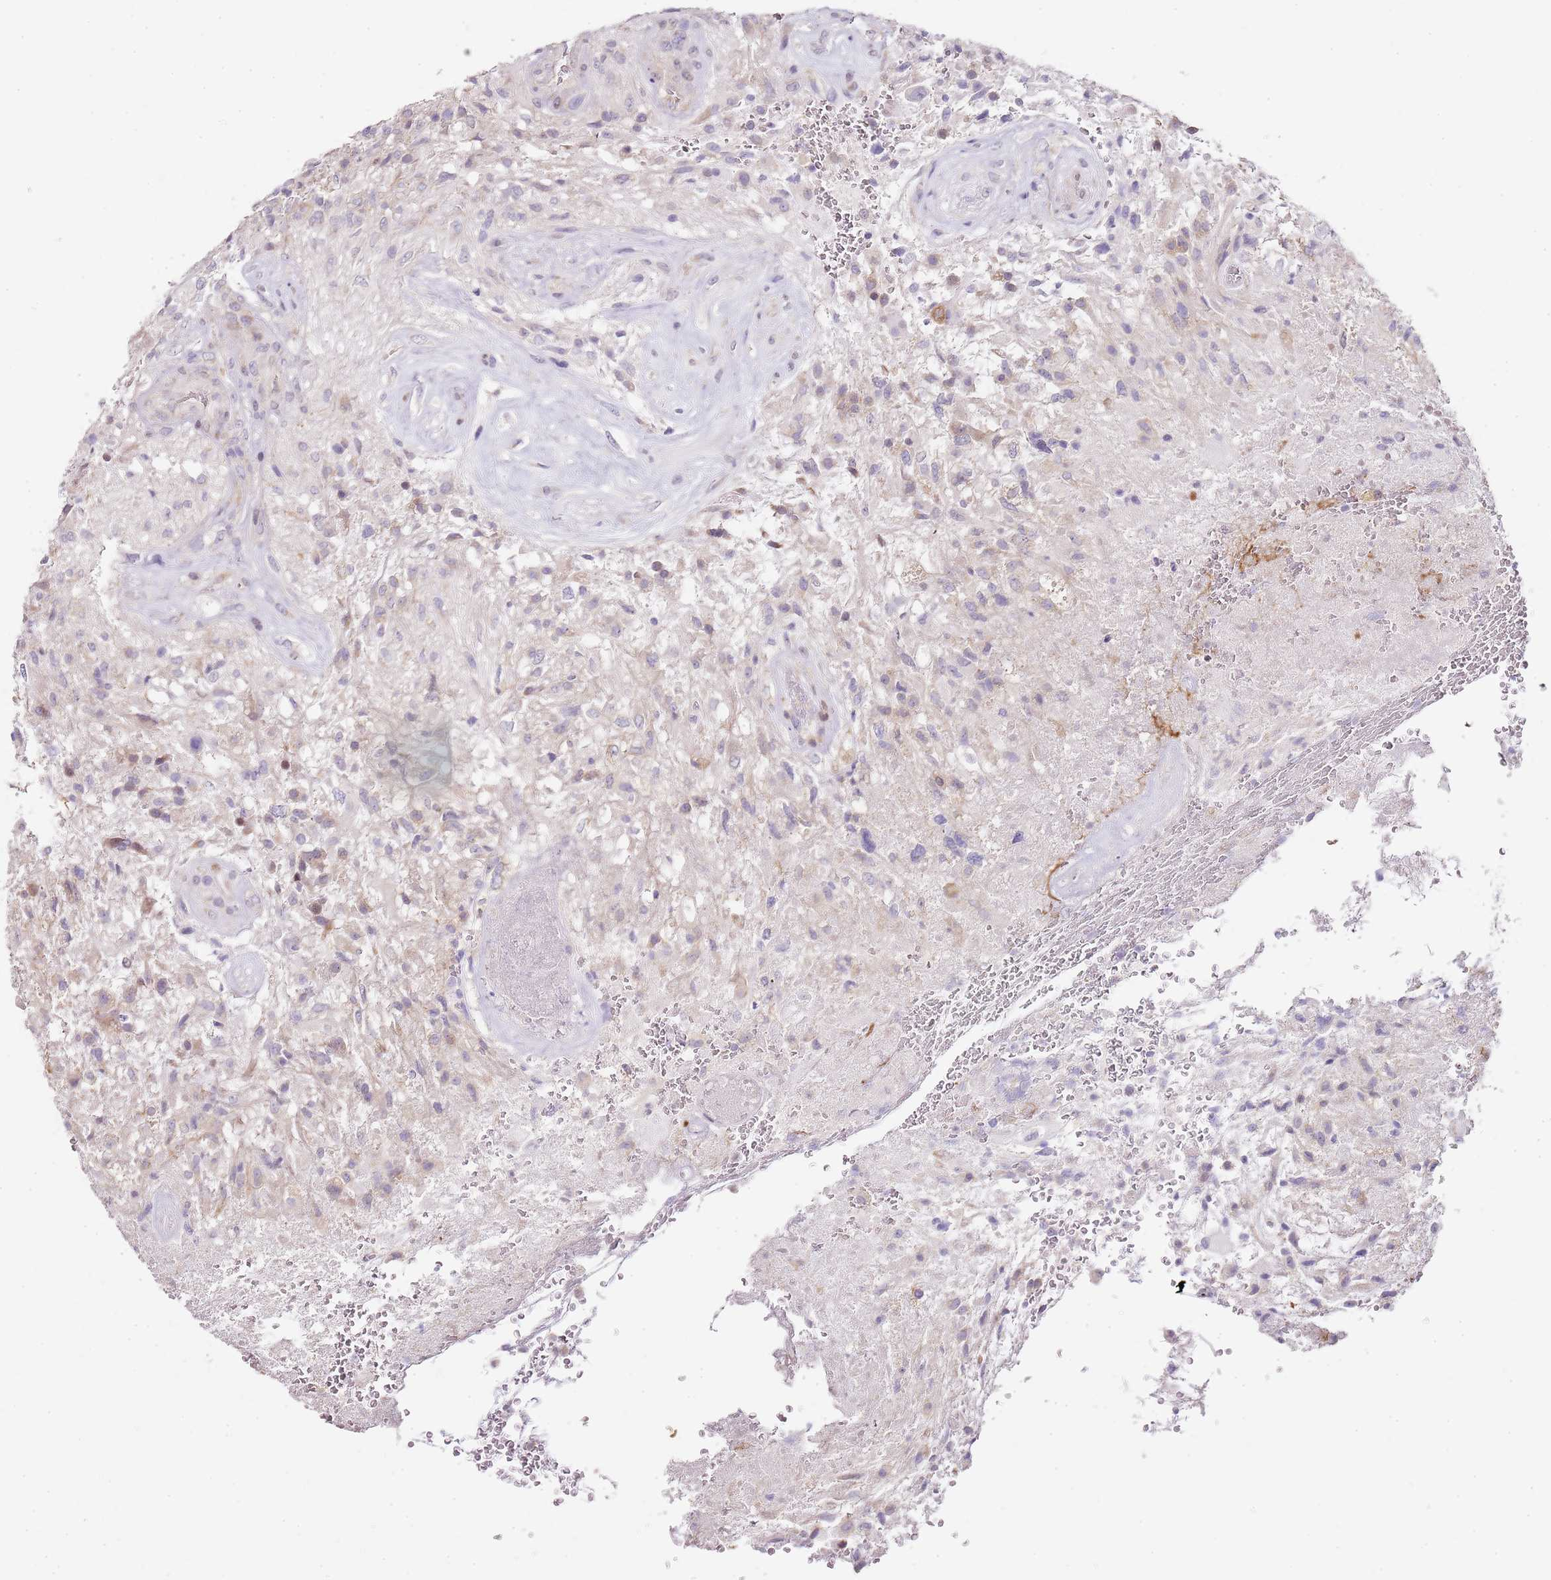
{"staining": {"intensity": "weak", "quantity": "<25%", "location": "cytoplasmic/membranous"}, "tissue": "glioma", "cell_type": "Tumor cells", "image_type": "cancer", "snomed": [{"axis": "morphology", "description": "Glioma, malignant, High grade"}, {"axis": "topography", "description": "Brain"}], "caption": "Glioma stained for a protein using immunohistochemistry (IHC) displays no staining tumor cells.", "gene": "TBC1D9", "patient": {"sex": "male", "age": 56}}